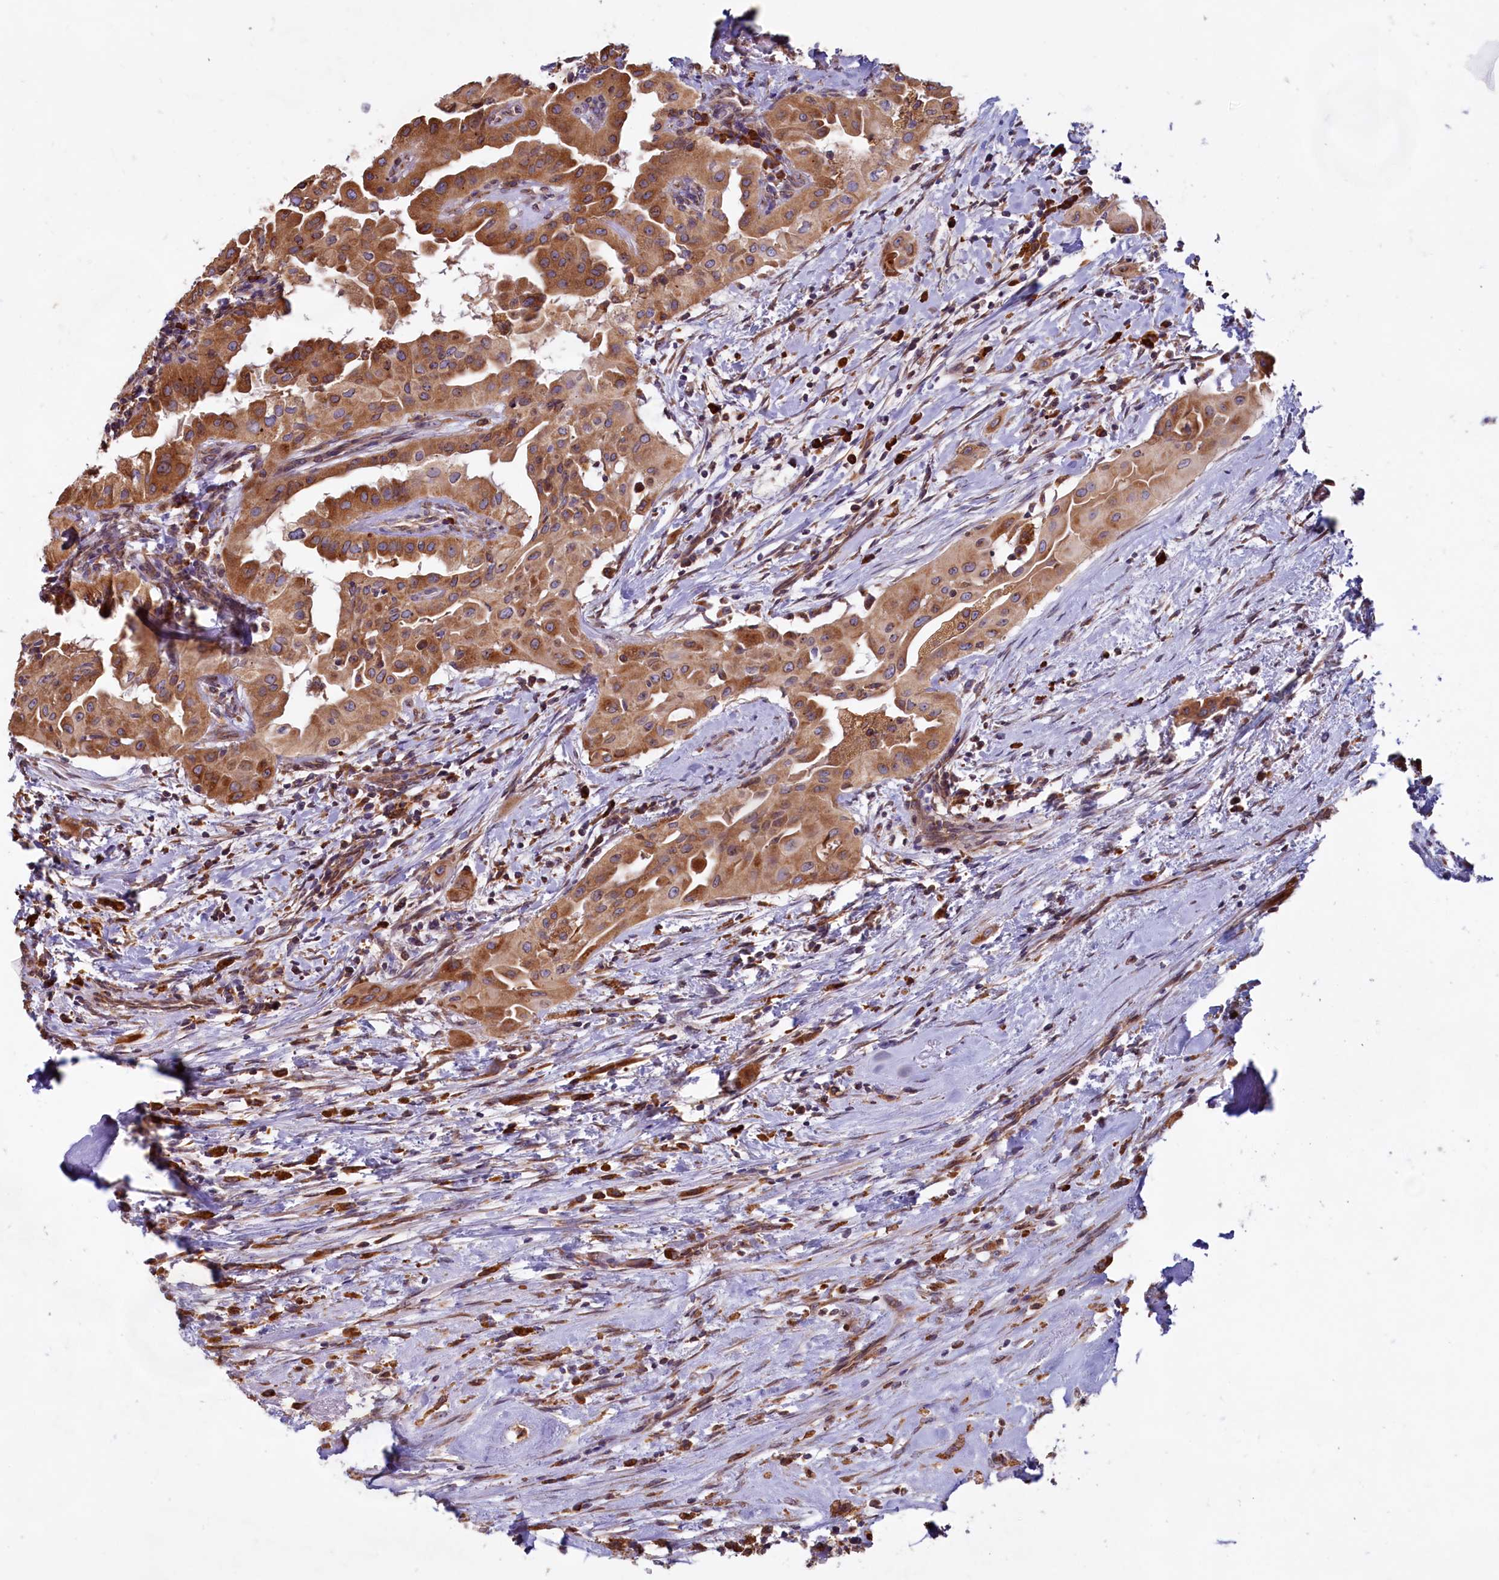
{"staining": {"intensity": "moderate", "quantity": ">75%", "location": "cytoplasmic/membranous"}, "tissue": "thyroid cancer", "cell_type": "Tumor cells", "image_type": "cancer", "snomed": [{"axis": "morphology", "description": "Papillary adenocarcinoma, NOS"}, {"axis": "topography", "description": "Thyroid gland"}], "caption": "Approximately >75% of tumor cells in papillary adenocarcinoma (thyroid) display moderate cytoplasmic/membranous protein staining as visualized by brown immunohistochemical staining.", "gene": "TBC1D19", "patient": {"sex": "female", "age": 59}}